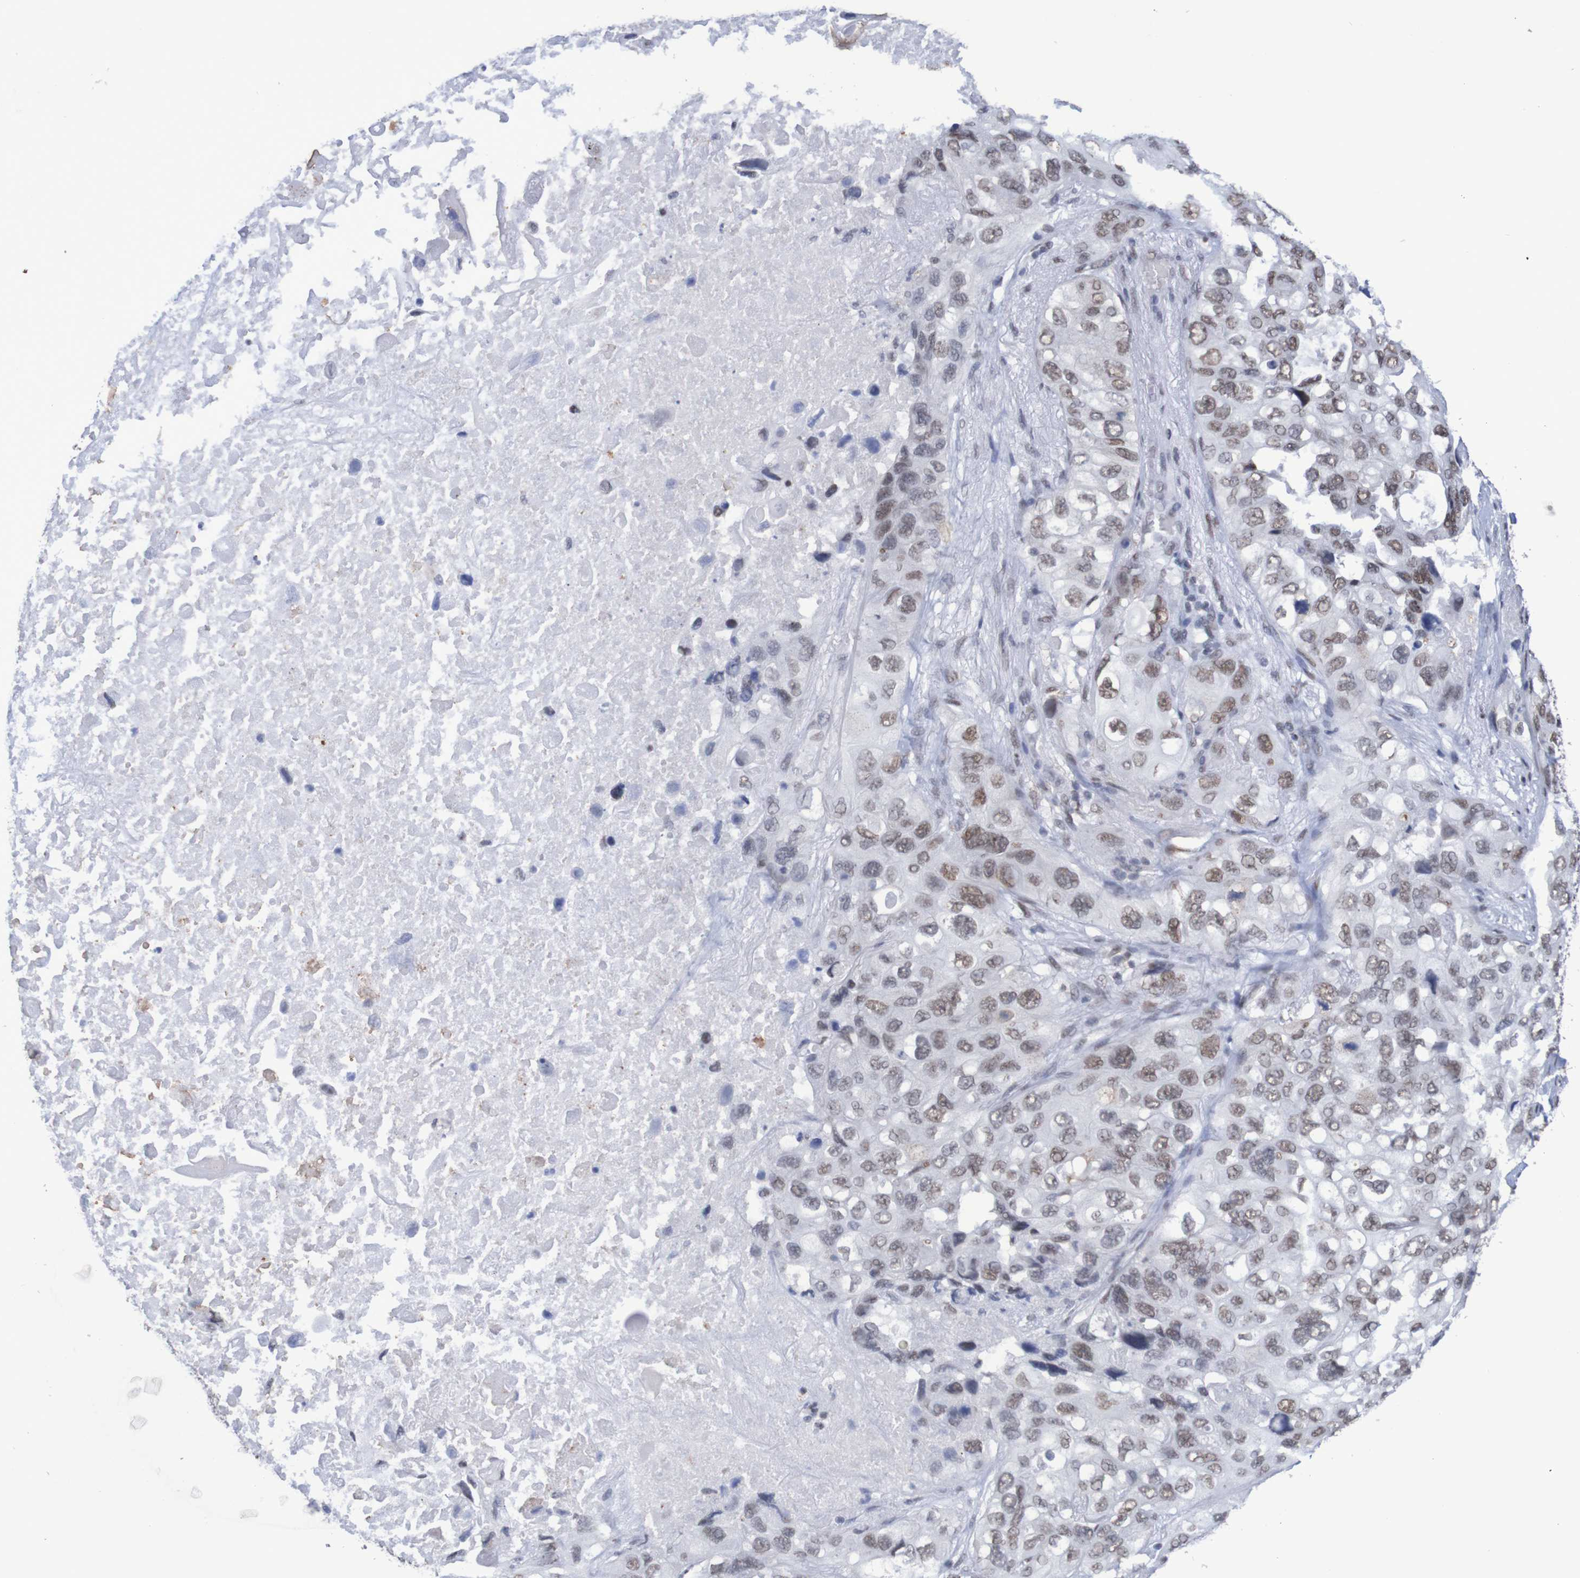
{"staining": {"intensity": "moderate", "quantity": ">75%", "location": "nuclear"}, "tissue": "lung cancer", "cell_type": "Tumor cells", "image_type": "cancer", "snomed": [{"axis": "morphology", "description": "Squamous cell carcinoma, NOS"}, {"axis": "topography", "description": "Lung"}], "caption": "Protein staining of lung cancer tissue exhibits moderate nuclear positivity in about >75% of tumor cells.", "gene": "MRTFB", "patient": {"sex": "female", "age": 73}}